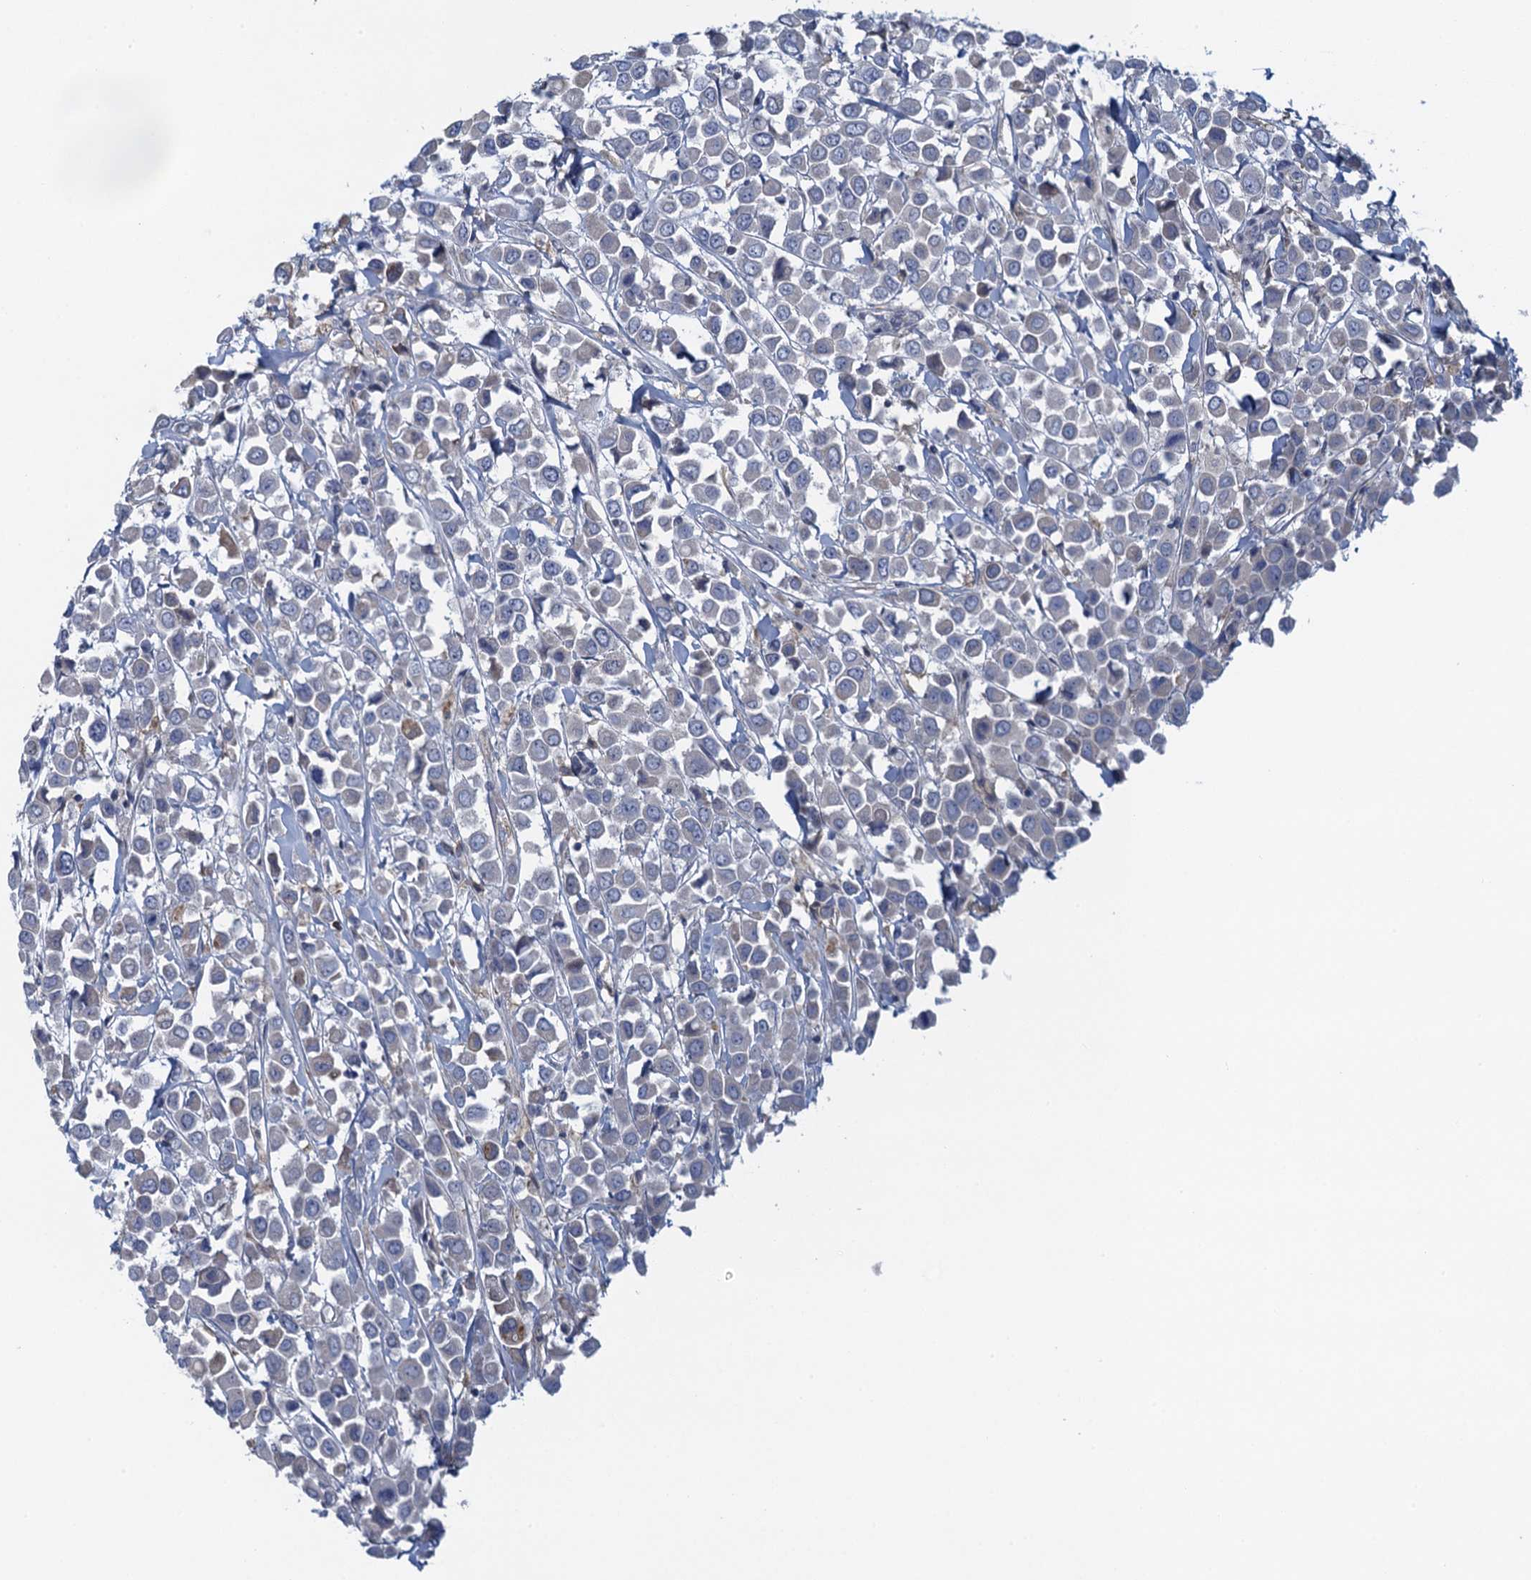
{"staining": {"intensity": "negative", "quantity": "none", "location": "none"}, "tissue": "breast cancer", "cell_type": "Tumor cells", "image_type": "cancer", "snomed": [{"axis": "morphology", "description": "Duct carcinoma"}, {"axis": "topography", "description": "Breast"}], "caption": "DAB immunohistochemical staining of human intraductal carcinoma (breast) demonstrates no significant staining in tumor cells. Nuclei are stained in blue.", "gene": "NCKAP1L", "patient": {"sex": "female", "age": 61}}